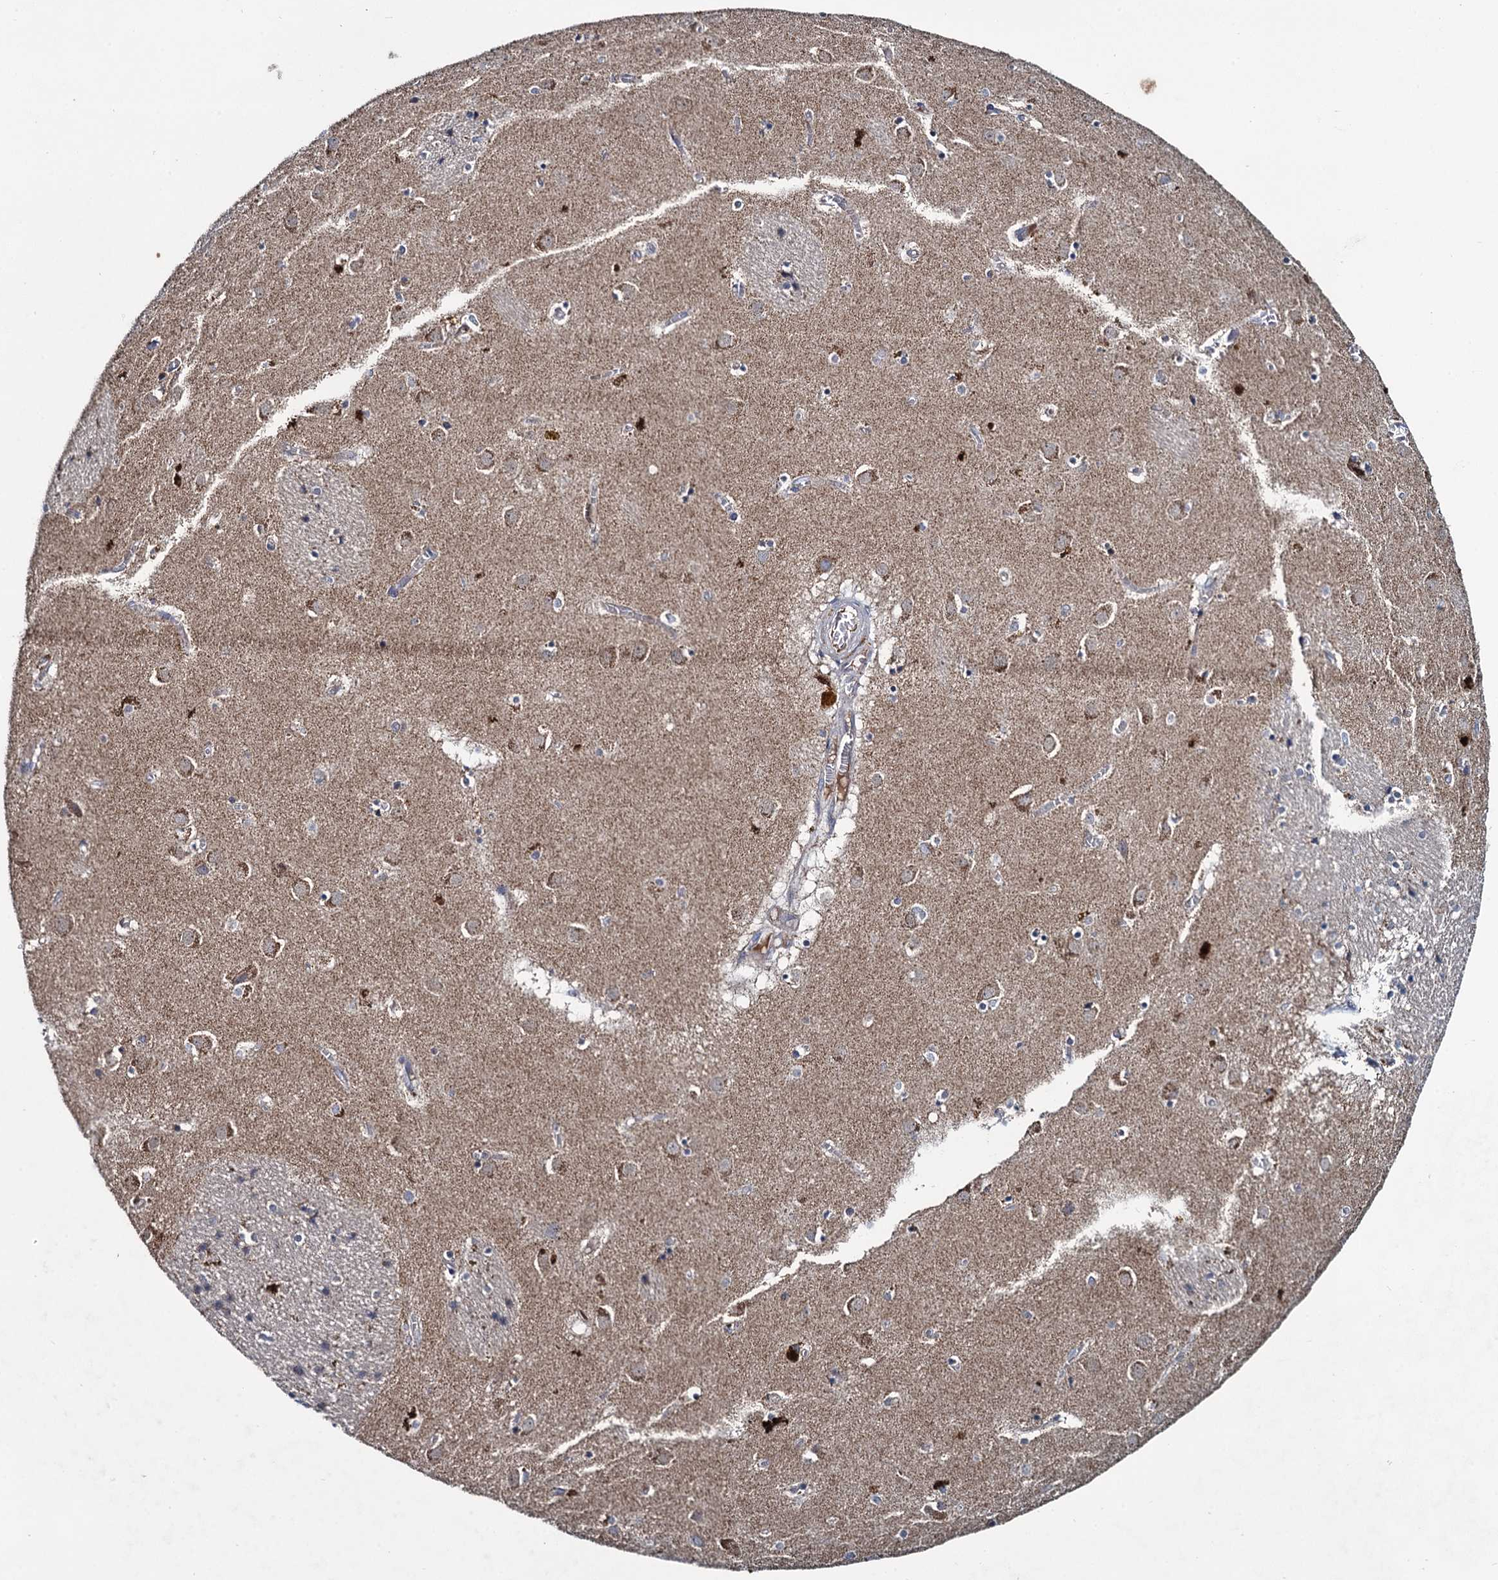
{"staining": {"intensity": "moderate", "quantity": "<25%", "location": "cytoplasmic/membranous"}, "tissue": "caudate", "cell_type": "Glial cells", "image_type": "normal", "snomed": [{"axis": "morphology", "description": "Normal tissue, NOS"}, {"axis": "topography", "description": "Lateral ventricle wall"}], "caption": "Immunohistochemical staining of normal human caudate demonstrates low levels of moderate cytoplasmic/membranous expression in about <25% of glial cells.", "gene": "METTL4", "patient": {"sex": "male", "age": 70}}